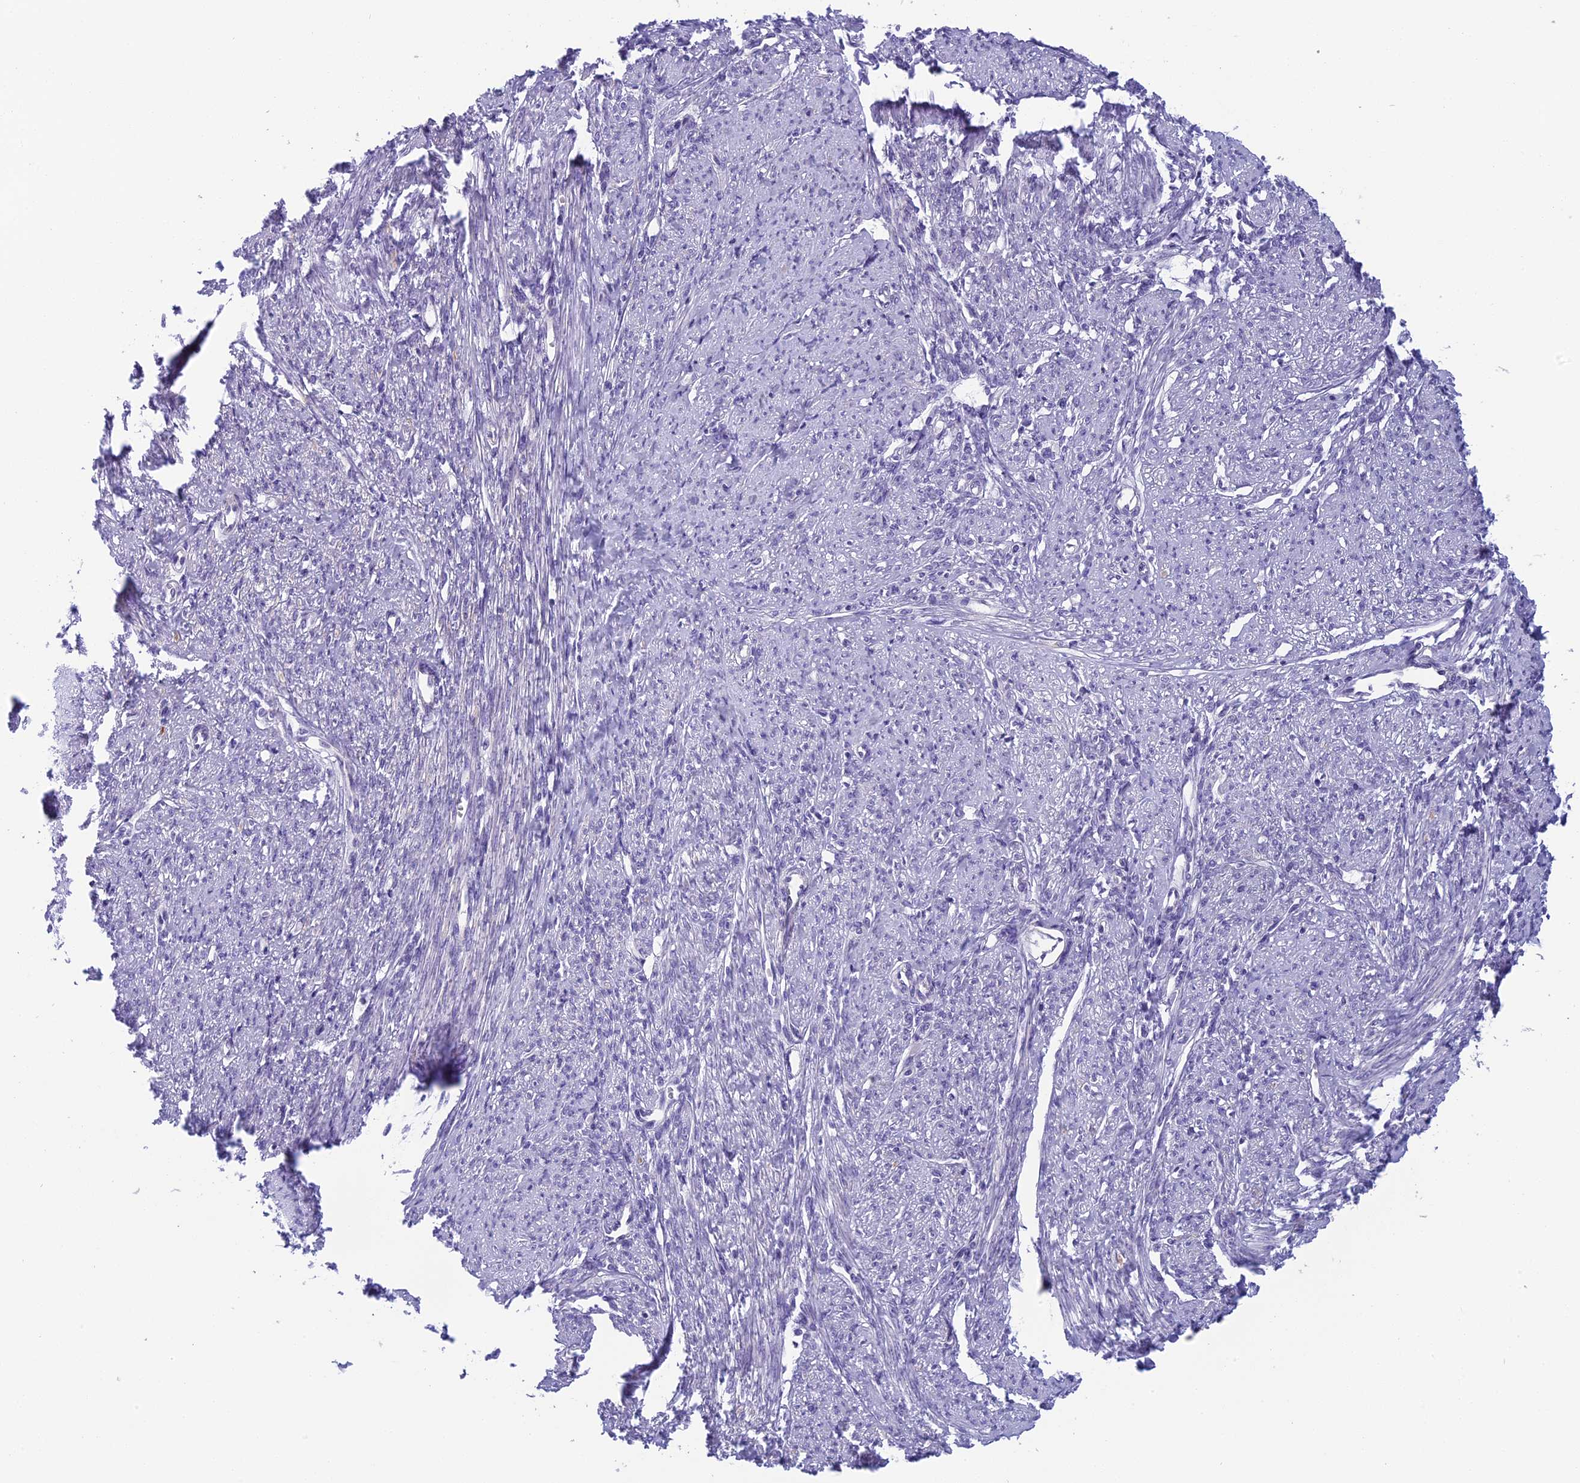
{"staining": {"intensity": "negative", "quantity": "none", "location": "none"}, "tissue": "smooth muscle", "cell_type": "Smooth muscle cells", "image_type": "normal", "snomed": [{"axis": "morphology", "description": "Normal tissue, NOS"}, {"axis": "topography", "description": "Smooth muscle"}, {"axis": "topography", "description": "Uterus"}], "caption": "High magnification brightfield microscopy of normal smooth muscle stained with DAB (brown) and counterstained with hematoxylin (blue): smooth muscle cells show no significant staining. Nuclei are stained in blue.", "gene": "ARHGEF37", "patient": {"sex": "female", "age": 59}}